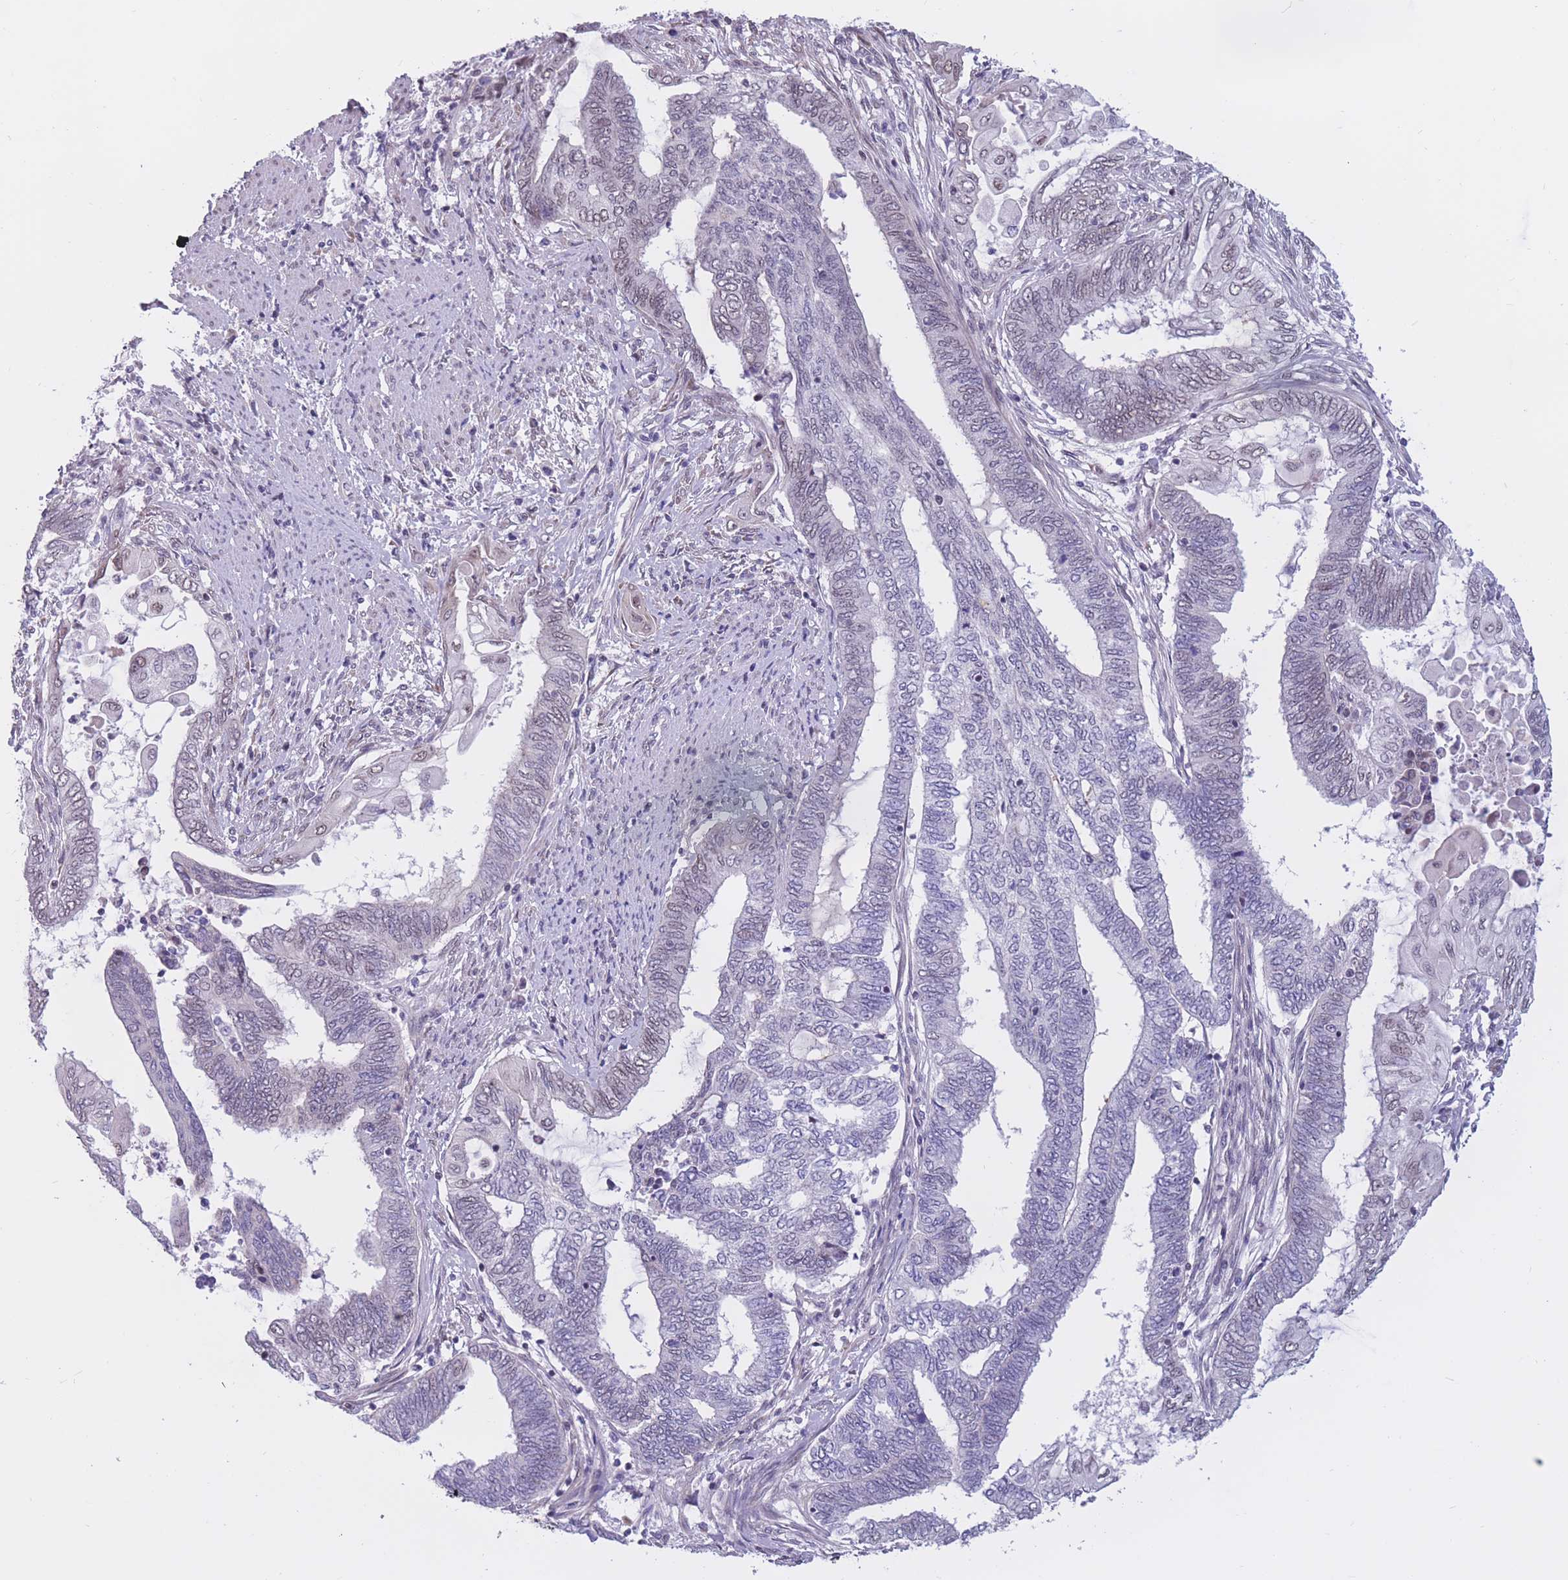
{"staining": {"intensity": "negative", "quantity": "none", "location": "none"}, "tissue": "endometrial cancer", "cell_type": "Tumor cells", "image_type": "cancer", "snomed": [{"axis": "morphology", "description": "Adenocarcinoma, NOS"}, {"axis": "topography", "description": "Uterus"}, {"axis": "topography", "description": "Endometrium"}], "caption": "Protein analysis of endometrial cancer (adenocarcinoma) exhibits no significant staining in tumor cells.", "gene": "BCL9L", "patient": {"sex": "female", "age": 70}}